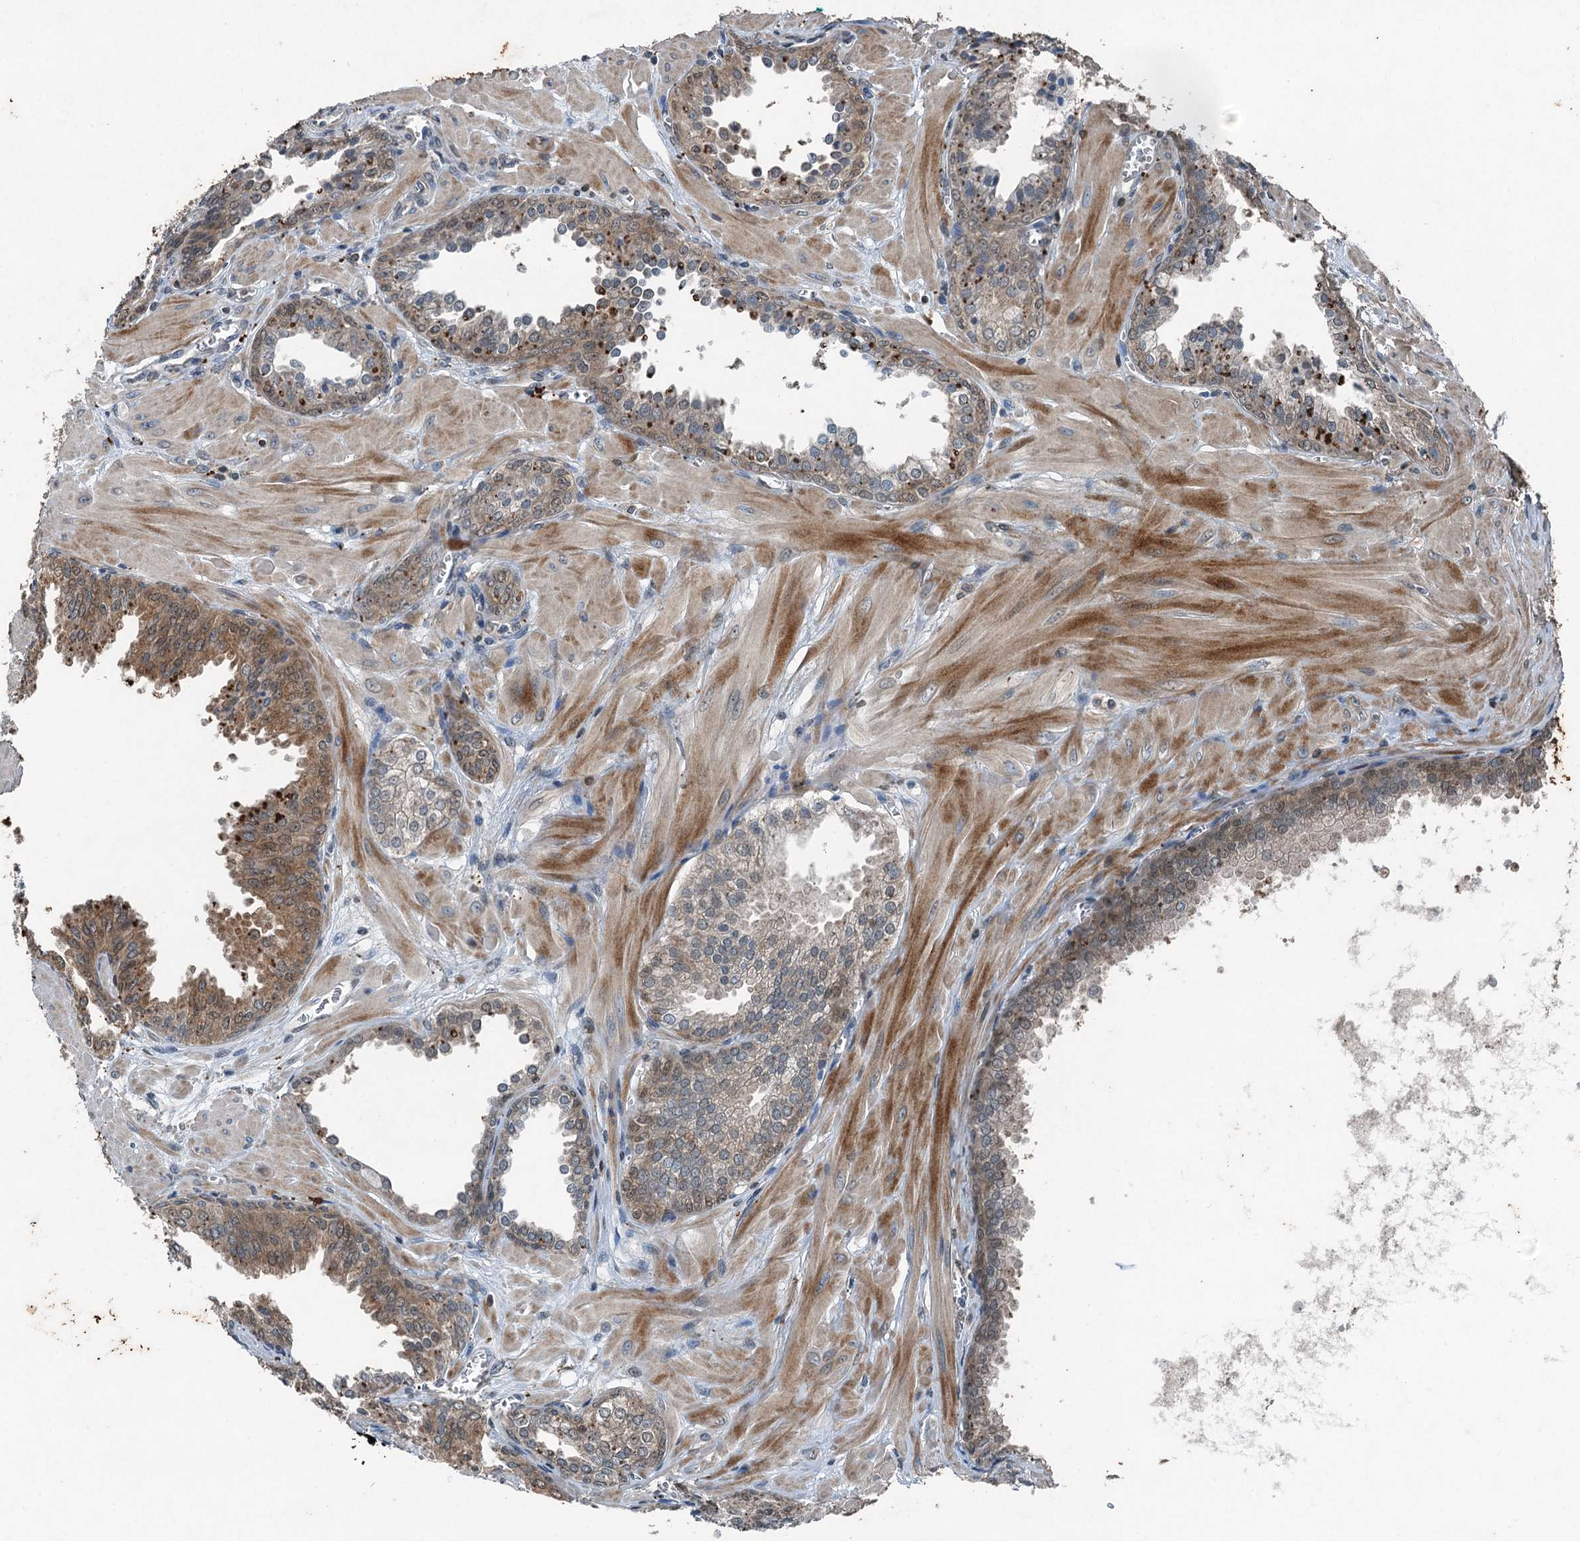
{"staining": {"intensity": "moderate", "quantity": "25%-75%", "location": "cytoplasmic/membranous"}, "tissue": "prostate cancer", "cell_type": "Tumor cells", "image_type": "cancer", "snomed": [{"axis": "morphology", "description": "Adenocarcinoma, Low grade"}, {"axis": "topography", "description": "Prostate"}], "caption": "DAB immunohistochemical staining of prostate cancer displays moderate cytoplasmic/membranous protein expression in about 25%-75% of tumor cells. The staining was performed using DAB, with brown indicating positive protein expression. Nuclei are stained blue with hematoxylin.", "gene": "TCTN1", "patient": {"sex": "male", "age": 67}}